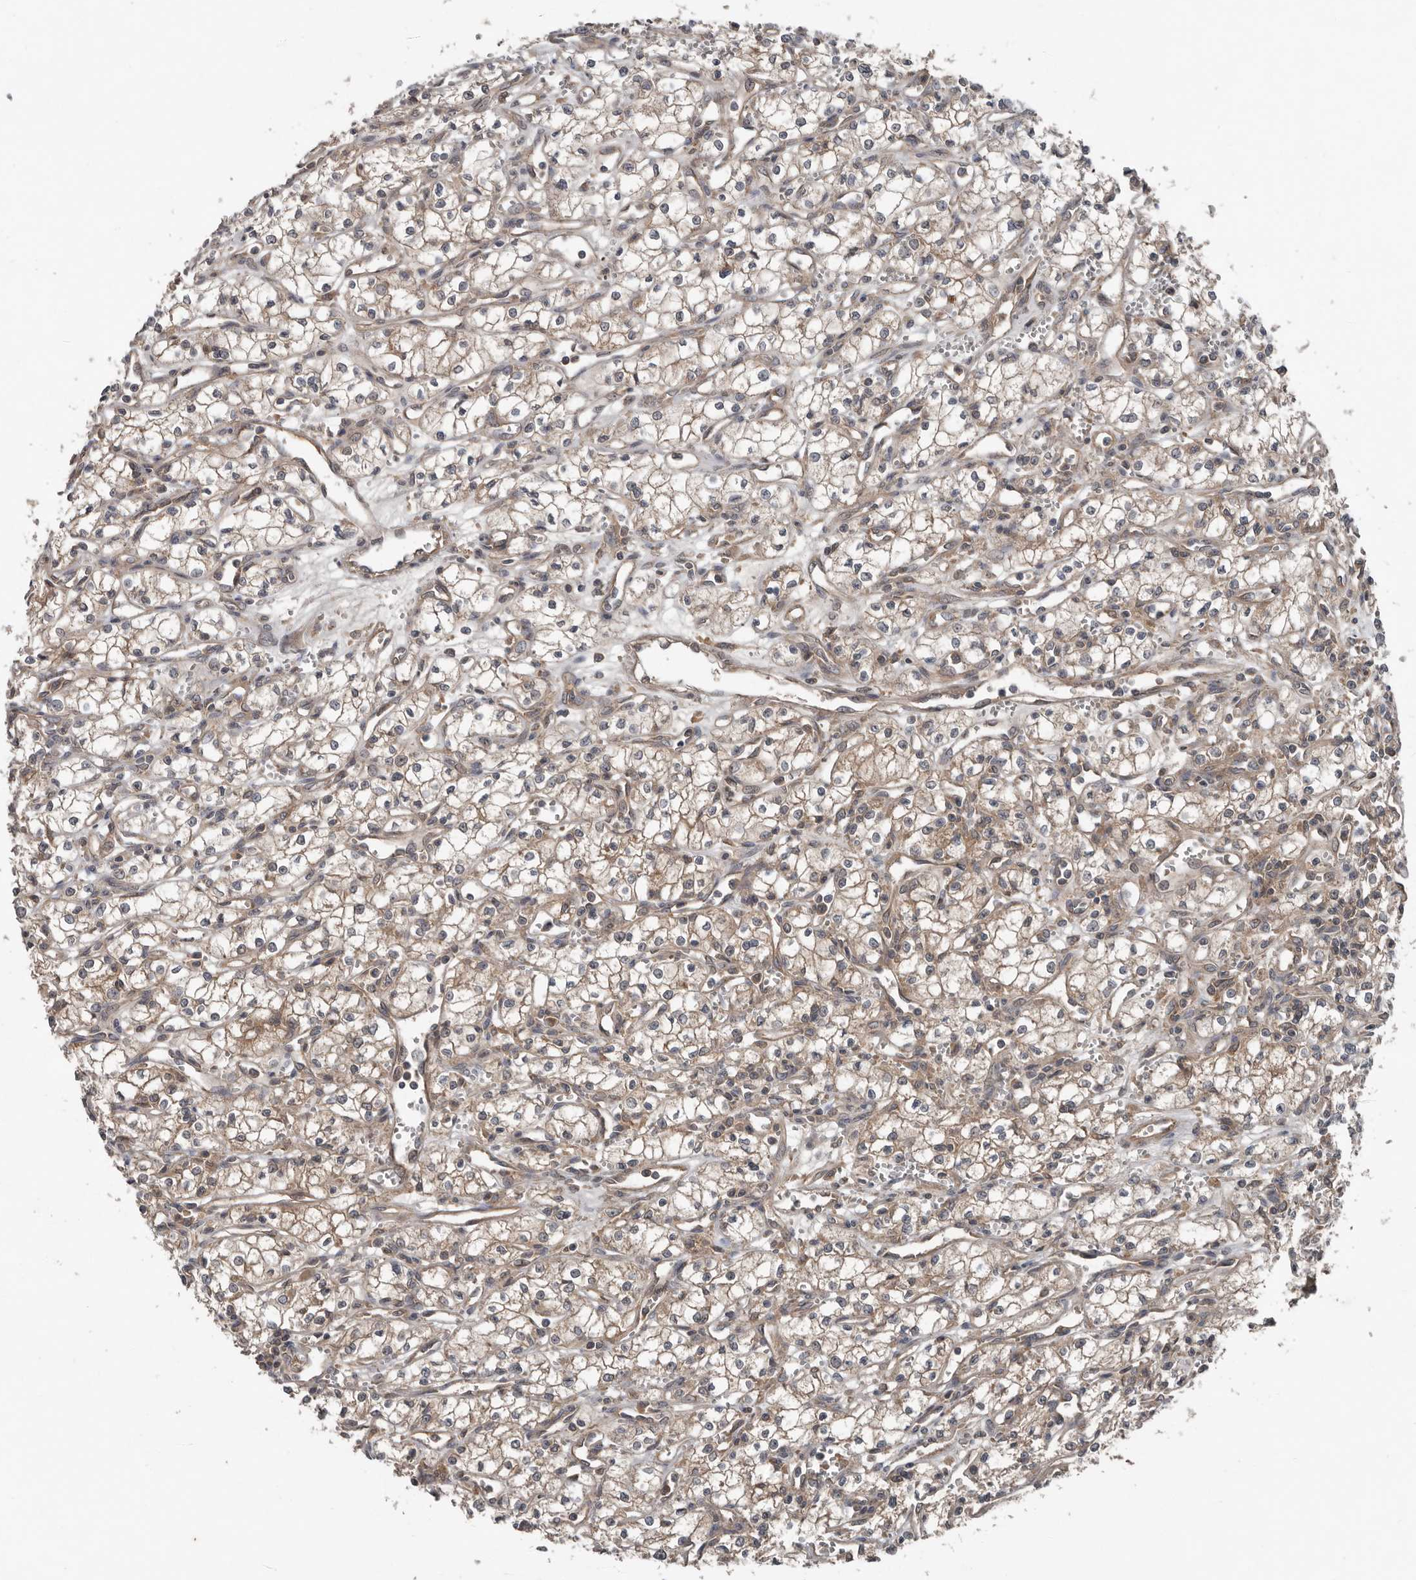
{"staining": {"intensity": "weak", "quantity": "25%-75%", "location": "cytoplasmic/membranous"}, "tissue": "renal cancer", "cell_type": "Tumor cells", "image_type": "cancer", "snomed": [{"axis": "morphology", "description": "Adenocarcinoma, NOS"}, {"axis": "topography", "description": "Kidney"}], "caption": "Immunohistochemical staining of human renal adenocarcinoma demonstrates low levels of weak cytoplasmic/membranous positivity in approximately 25%-75% of tumor cells. (DAB (3,3'-diaminobenzidine) IHC with brightfield microscopy, high magnification).", "gene": "DNAJB4", "patient": {"sex": "male", "age": 59}}